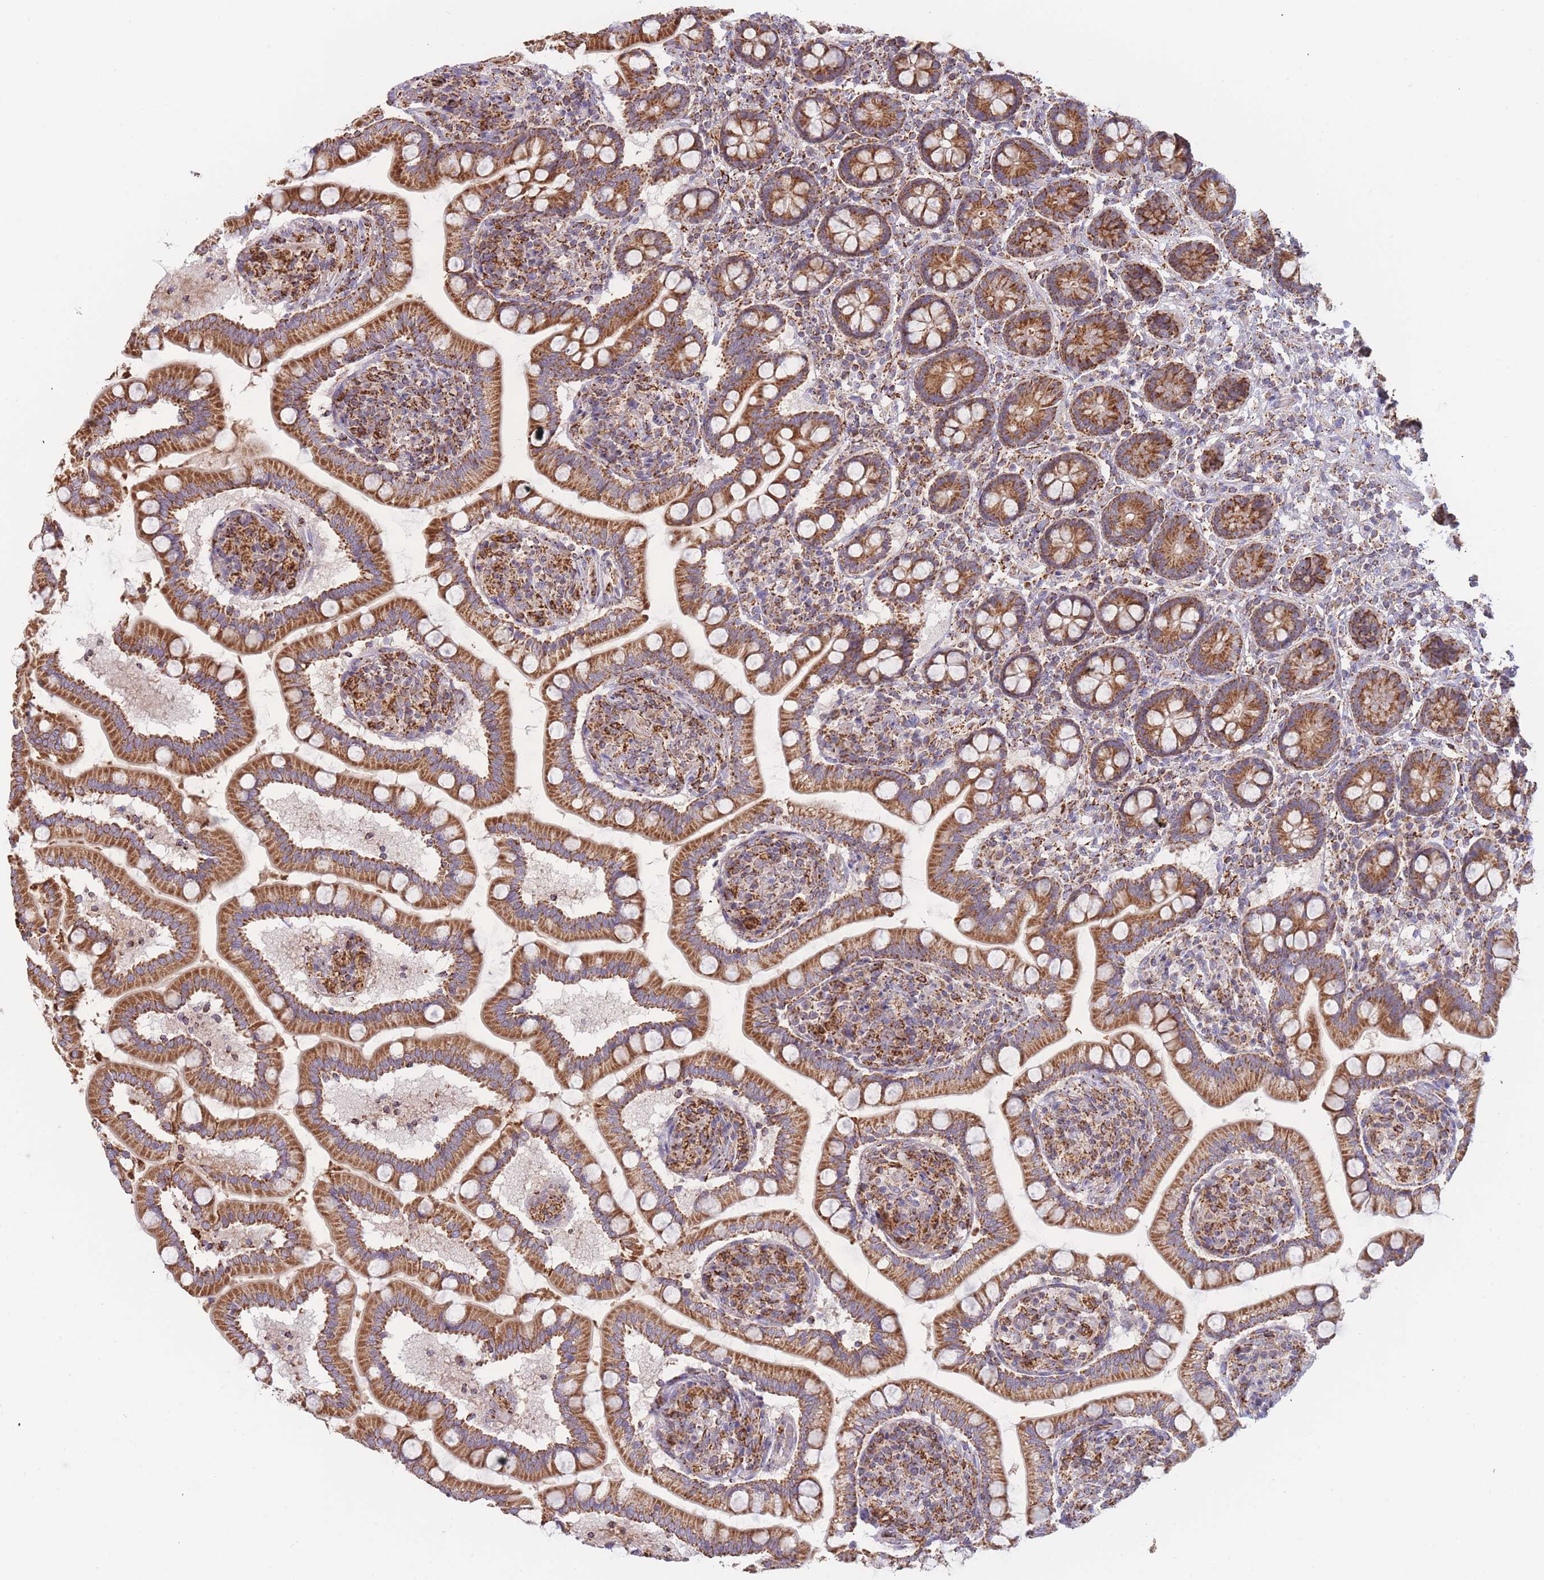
{"staining": {"intensity": "strong", "quantity": ">75%", "location": "cytoplasmic/membranous"}, "tissue": "small intestine", "cell_type": "Glandular cells", "image_type": "normal", "snomed": [{"axis": "morphology", "description": "Normal tissue, NOS"}, {"axis": "topography", "description": "Small intestine"}], "caption": "A histopathology image of human small intestine stained for a protein exhibits strong cytoplasmic/membranous brown staining in glandular cells.", "gene": "MRPL17", "patient": {"sex": "female", "age": 64}}